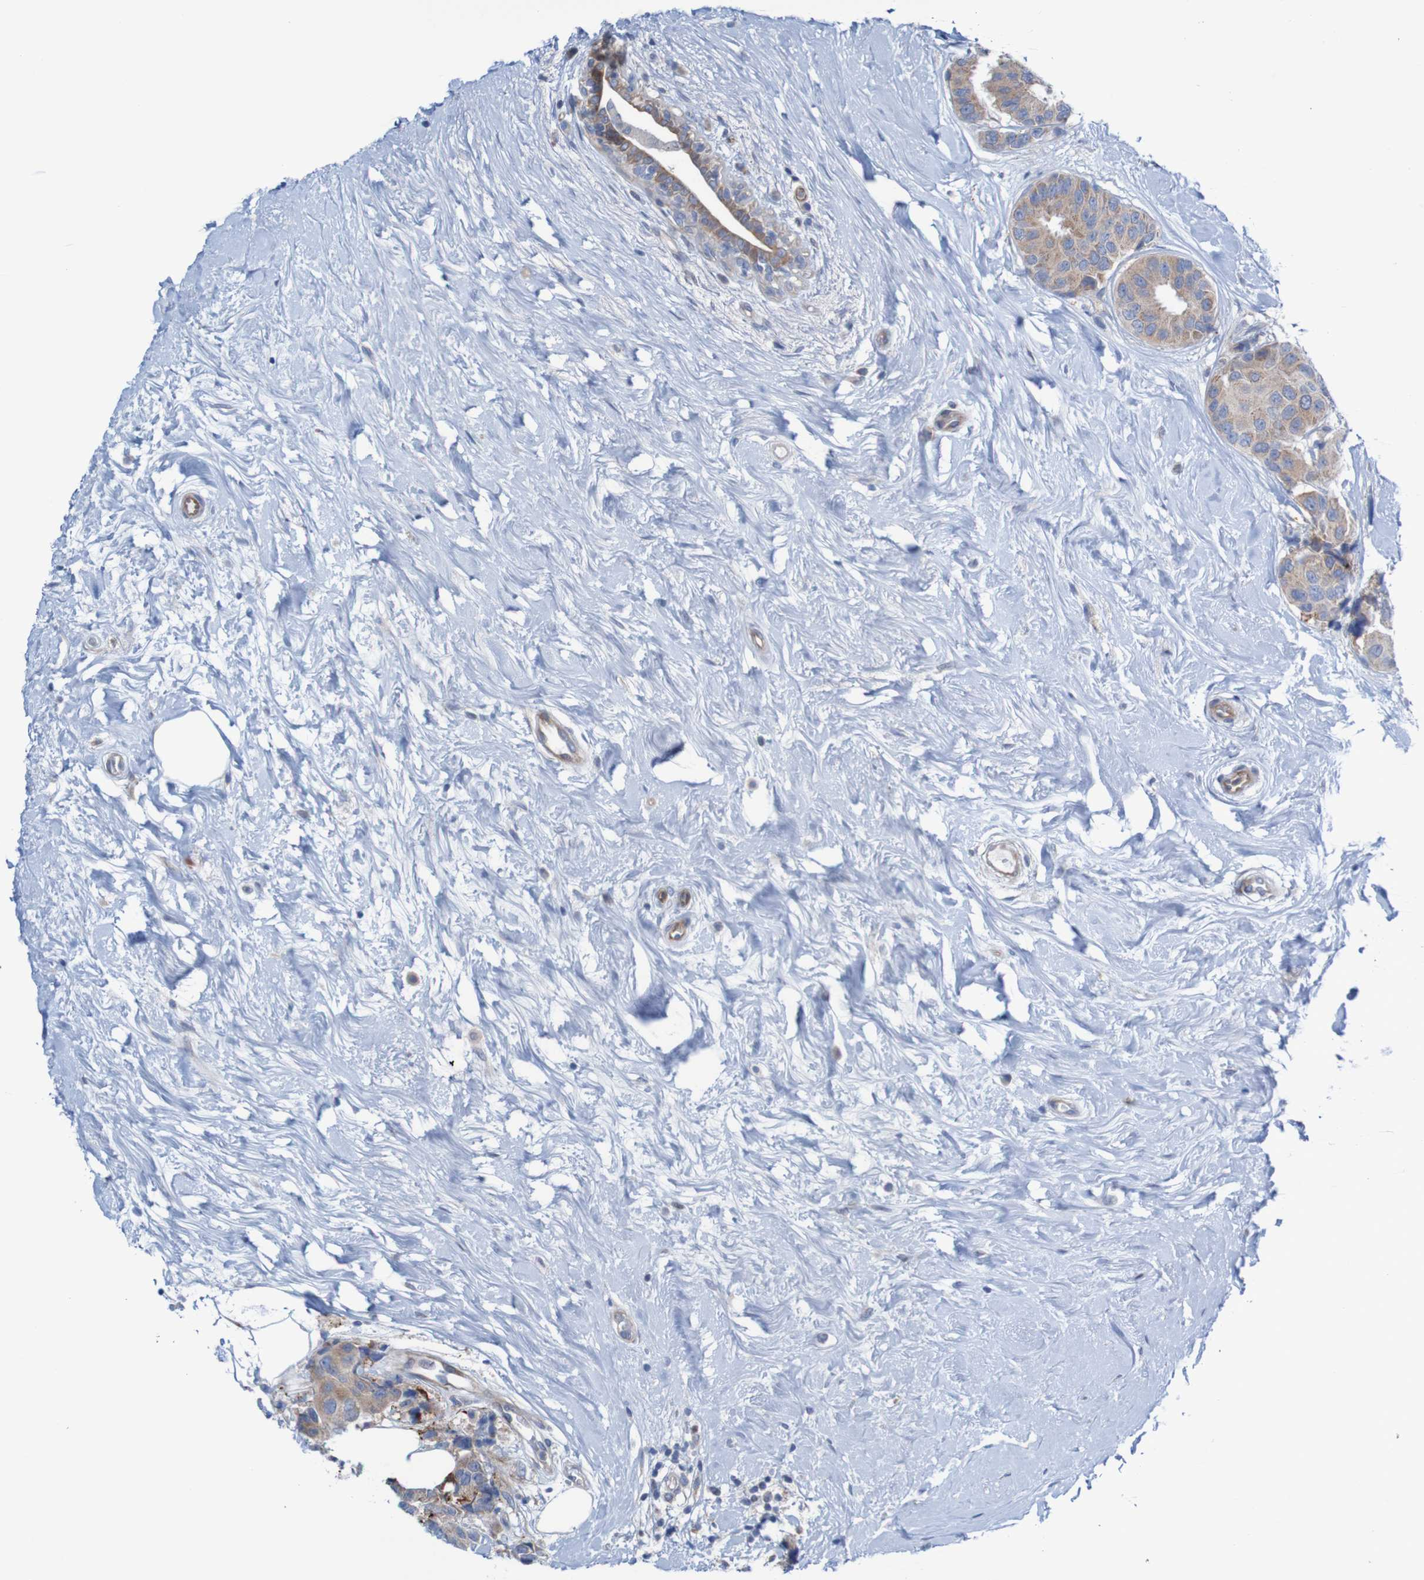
{"staining": {"intensity": "moderate", "quantity": ">75%", "location": "cytoplasmic/membranous"}, "tissue": "breast cancer", "cell_type": "Tumor cells", "image_type": "cancer", "snomed": [{"axis": "morphology", "description": "Normal tissue, NOS"}, {"axis": "morphology", "description": "Duct carcinoma"}, {"axis": "topography", "description": "Breast"}], "caption": "The image demonstrates immunohistochemical staining of breast intraductal carcinoma. There is moderate cytoplasmic/membranous positivity is seen in approximately >75% of tumor cells.", "gene": "ANGPT4", "patient": {"sex": "female", "age": 39}}